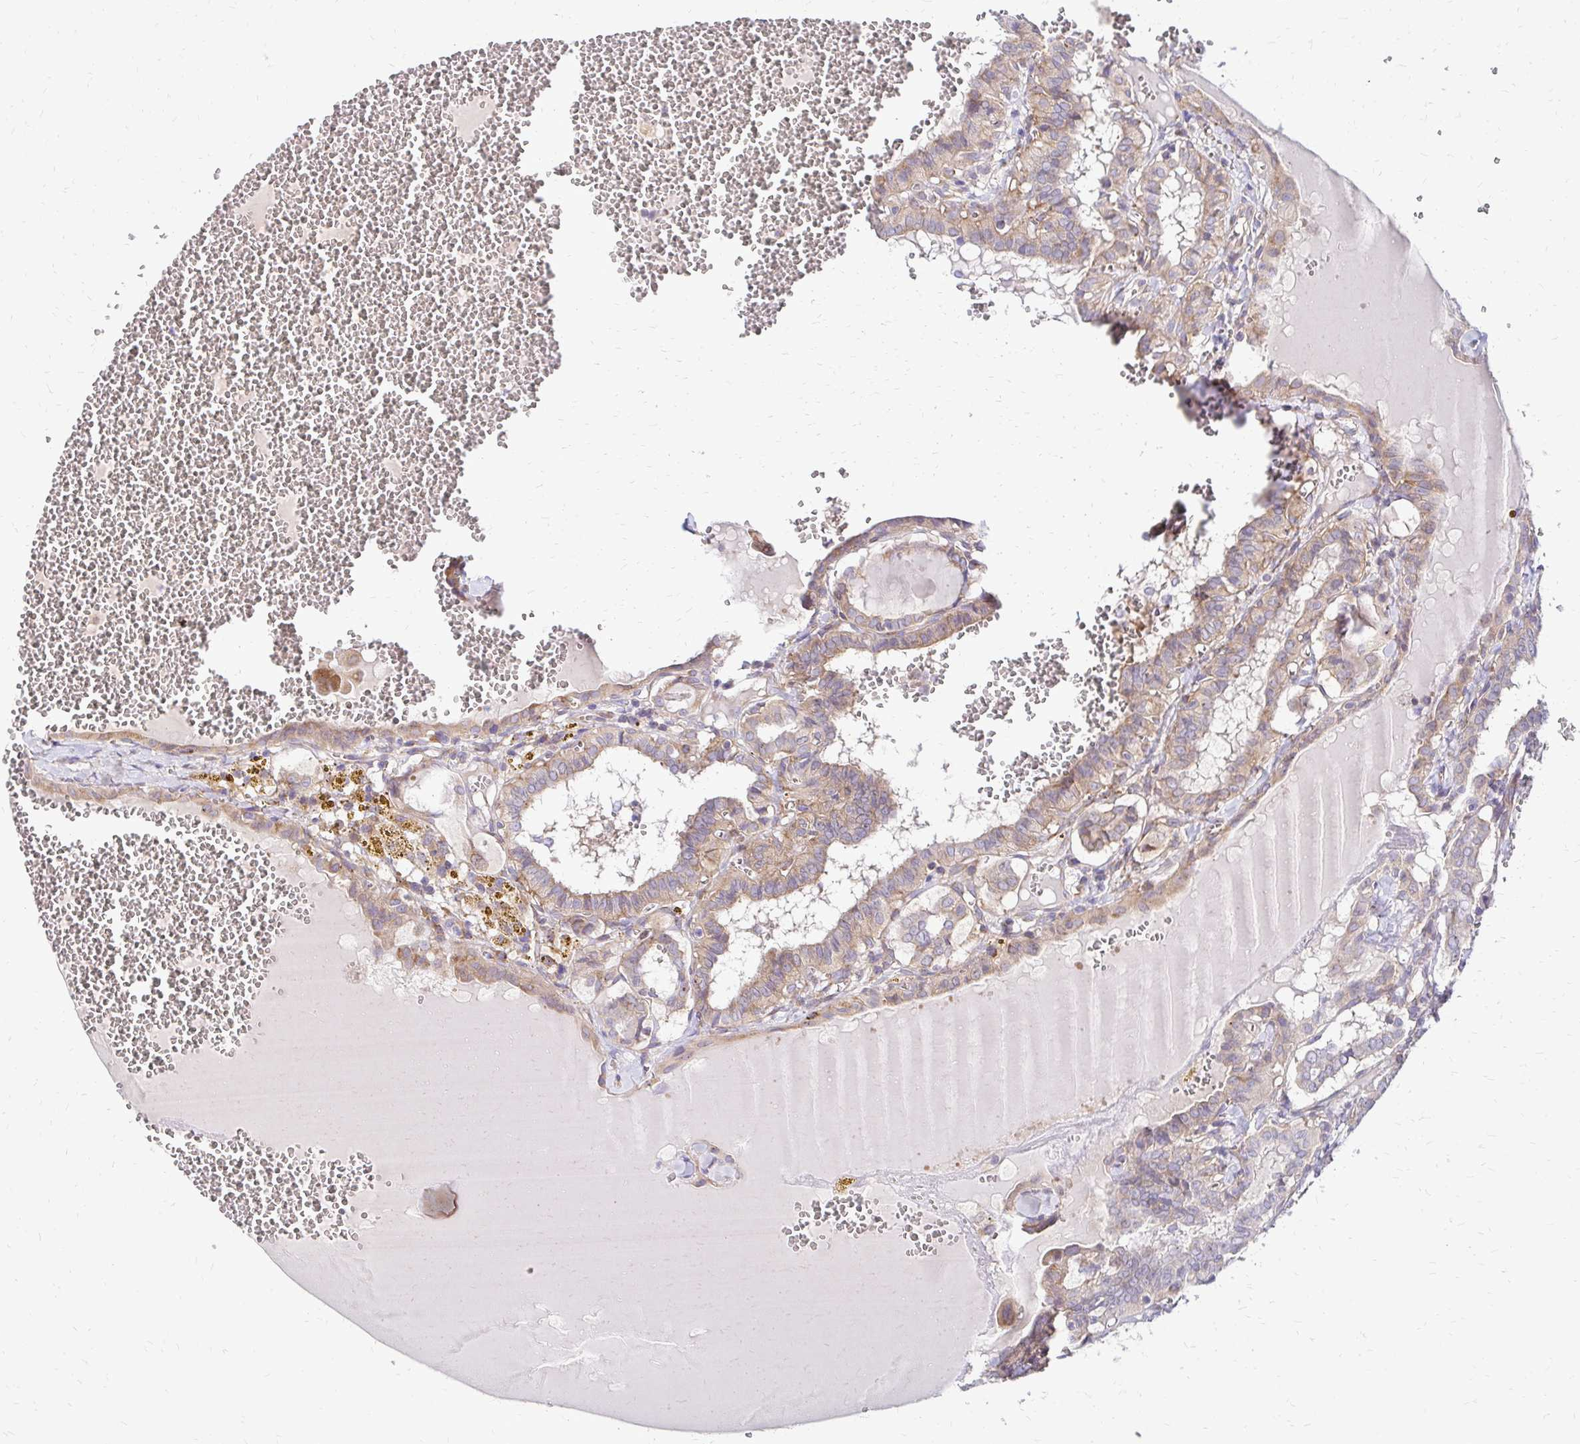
{"staining": {"intensity": "weak", "quantity": "25%-75%", "location": "cytoplasmic/membranous"}, "tissue": "thyroid cancer", "cell_type": "Tumor cells", "image_type": "cancer", "snomed": [{"axis": "morphology", "description": "Papillary adenocarcinoma, NOS"}, {"axis": "topography", "description": "Thyroid gland"}], "caption": "Thyroid papillary adenocarcinoma stained with IHC shows weak cytoplasmic/membranous staining in about 25%-75% of tumor cells. Immunohistochemistry (ihc) stains the protein of interest in brown and the nuclei are stained blue.", "gene": "IDUA", "patient": {"sex": "female", "age": 21}}